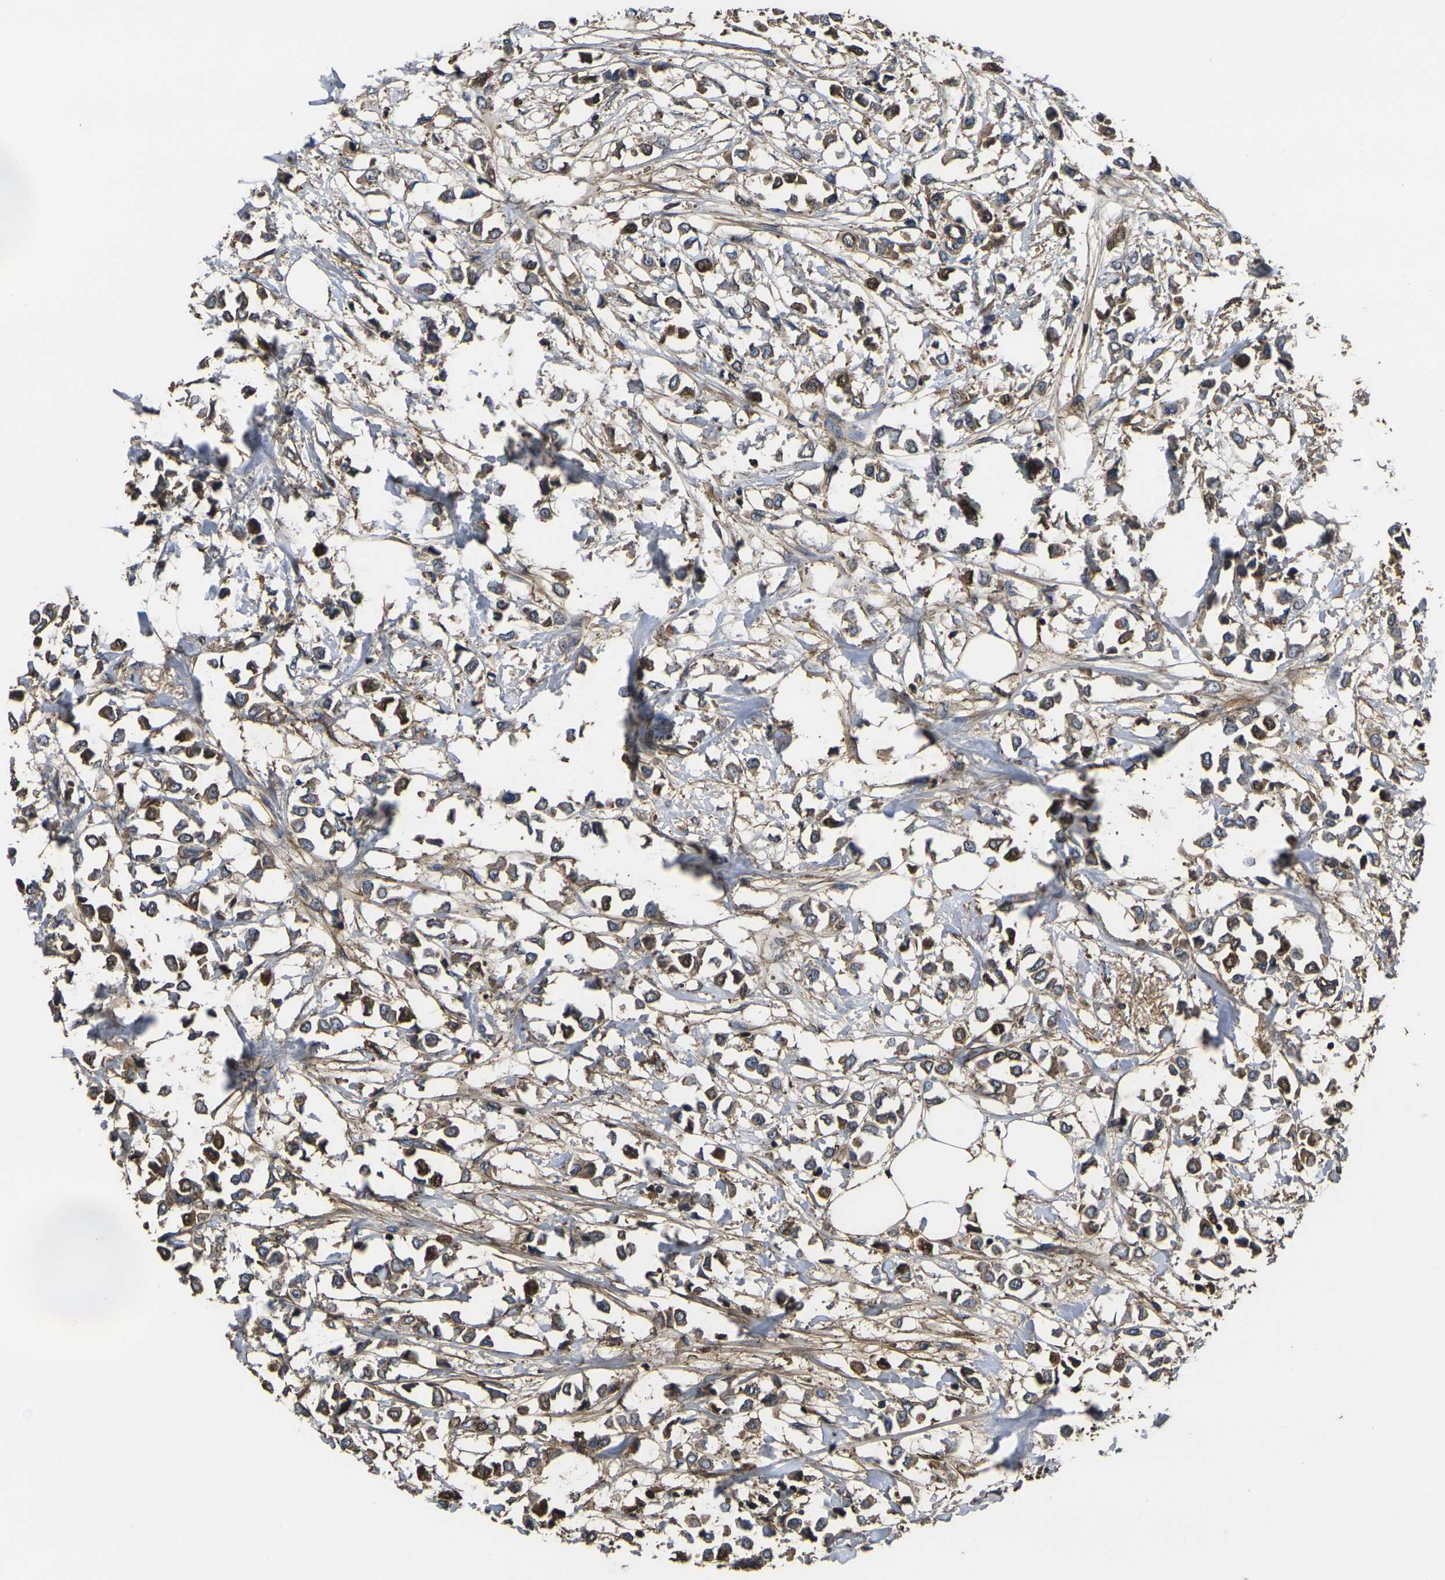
{"staining": {"intensity": "moderate", "quantity": ">75%", "location": "cytoplasmic/membranous"}, "tissue": "breast cancer", "cell_type": "Tumor cells", "image_type": "cancer", "snomed": [{"axis": "morphology", "description": "Lobular carcinoma"}, {"axis": "topography", "description": "Breast"}], "caption": "There is medium levels of moderate cytoplasmic/membranous staining in tumor cells of breast cancer (lobular carcinoma), as demonstrated by immunohistochemical staining (brown color).", "gene": "HSPG2", "patient": {"sex": "female", "age": 51}}